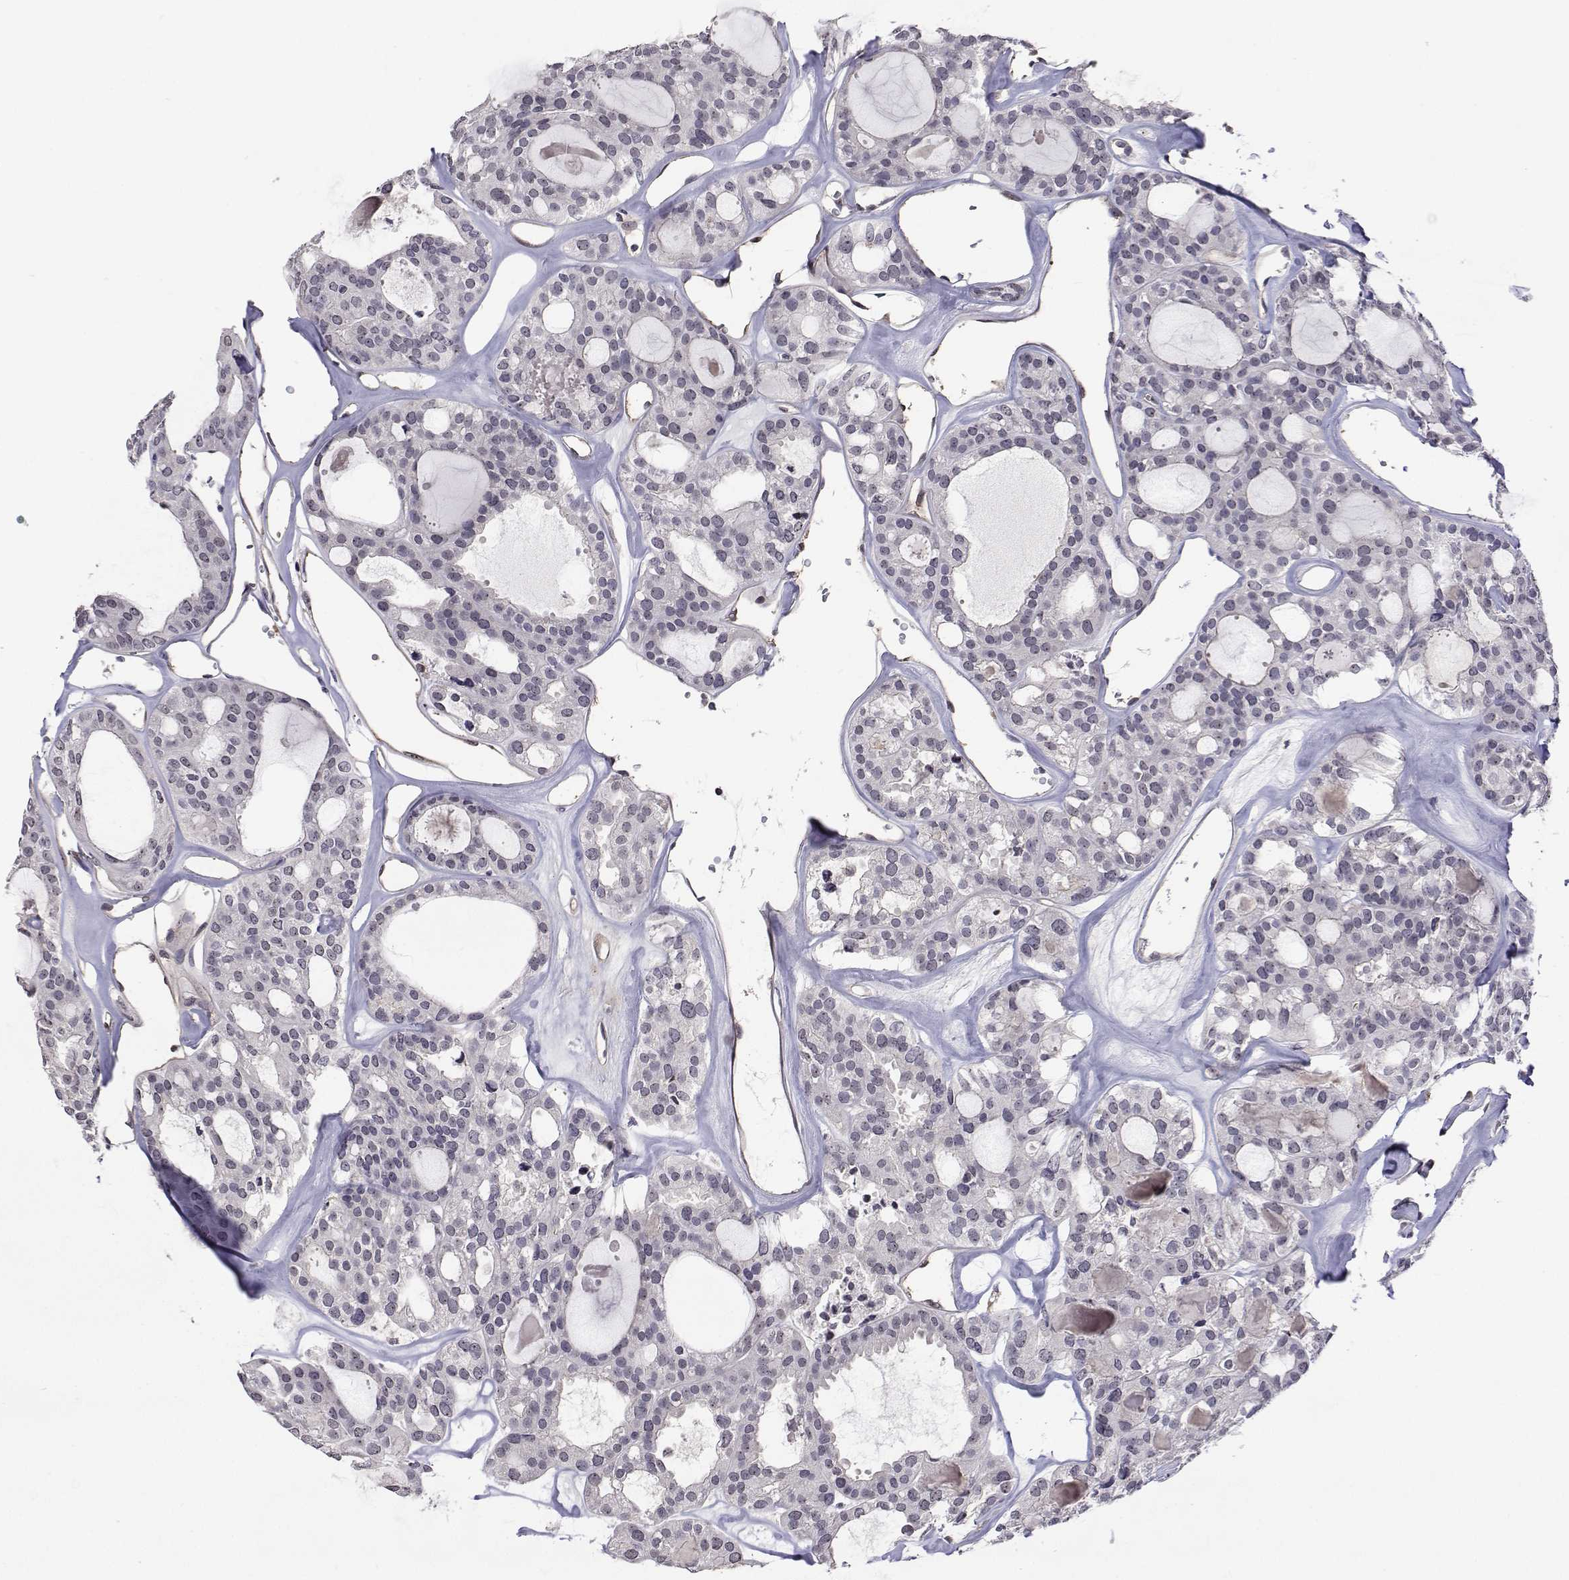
{"staining": {"intensity": "negative", "quantity": "none", "location": "none"}, "tissue": "thyroid cancer", "cell_type": "Tumor cells", "image_type": "cancer", "snomed": [{"axis": "morphology", "description": "Follicular adenoma carcinoma, NOS"}, {"axis": "topography", "description": "Thyroid gland"}], "caption": "Micrograph shows no protein positivity in tumor cells of thyroid follicular adenoma carcinoma tissue.", "gene": "NHP2", "patient": {"sex": "male", "age": 75}}